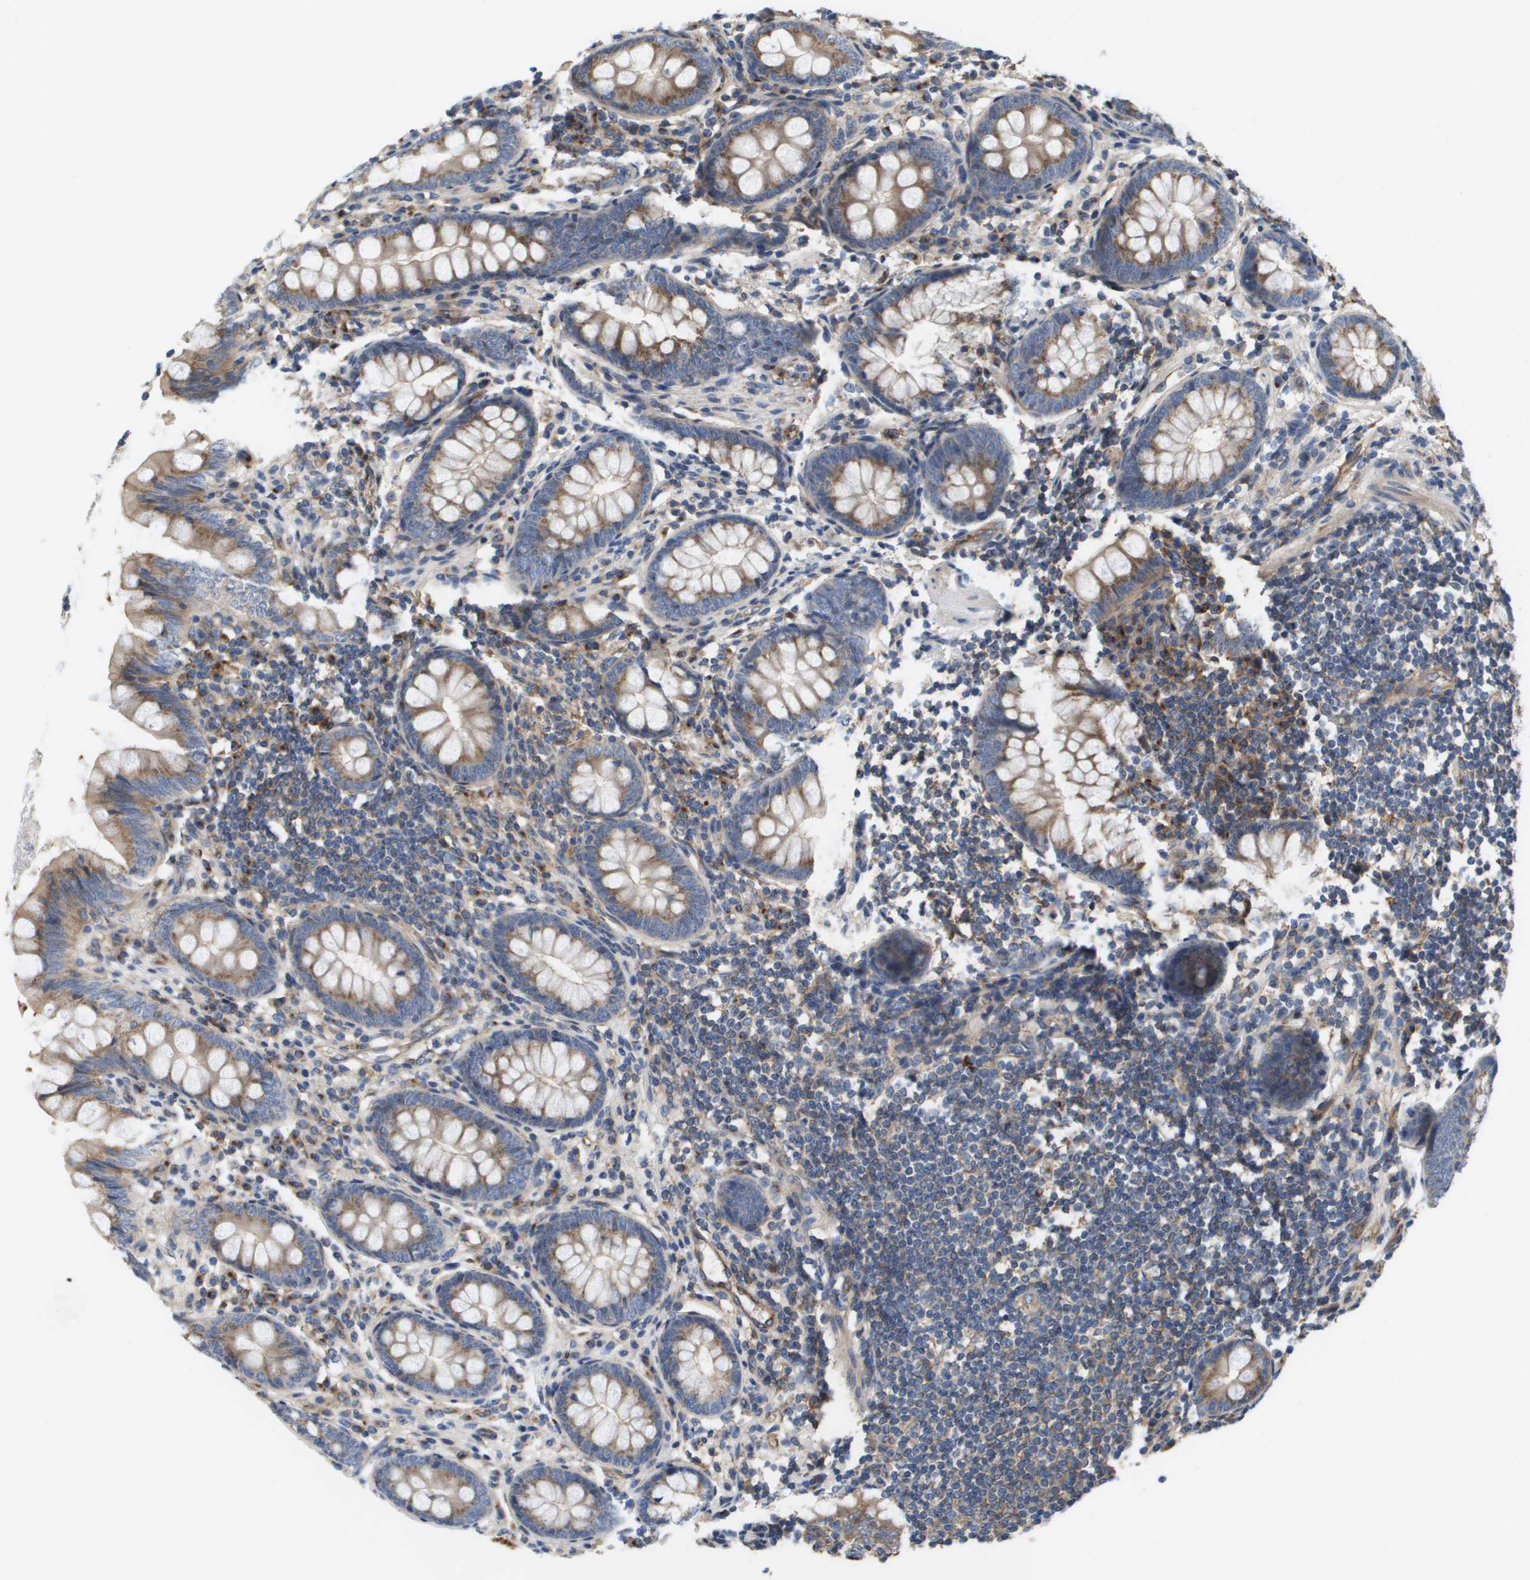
{"staining": {"intensity": "moderate", "quantity": ">75%", "location": "cytoplasmic/membranous"}, "tissue": "appendix", "cell_type": "Glandular cells", "image_type": "normal", "snomed": [{"axis": "morphology", "description": "Normal tissue, NOS"}, {"axis": "topography", "description": "Appendix"}], "caption": "High-magnification brightfield microscopy of unremarkable appendix stained with DAB (3,3'-diaminobenzidine) (brown) and counterstained with hematoxylin (blue). glandular cells exhibit moderate cytoplasmic/membranous staining is identified in approximately>75% of cells.", "gene": "BST2", "patient": {"sex": "female", "age": 77}}